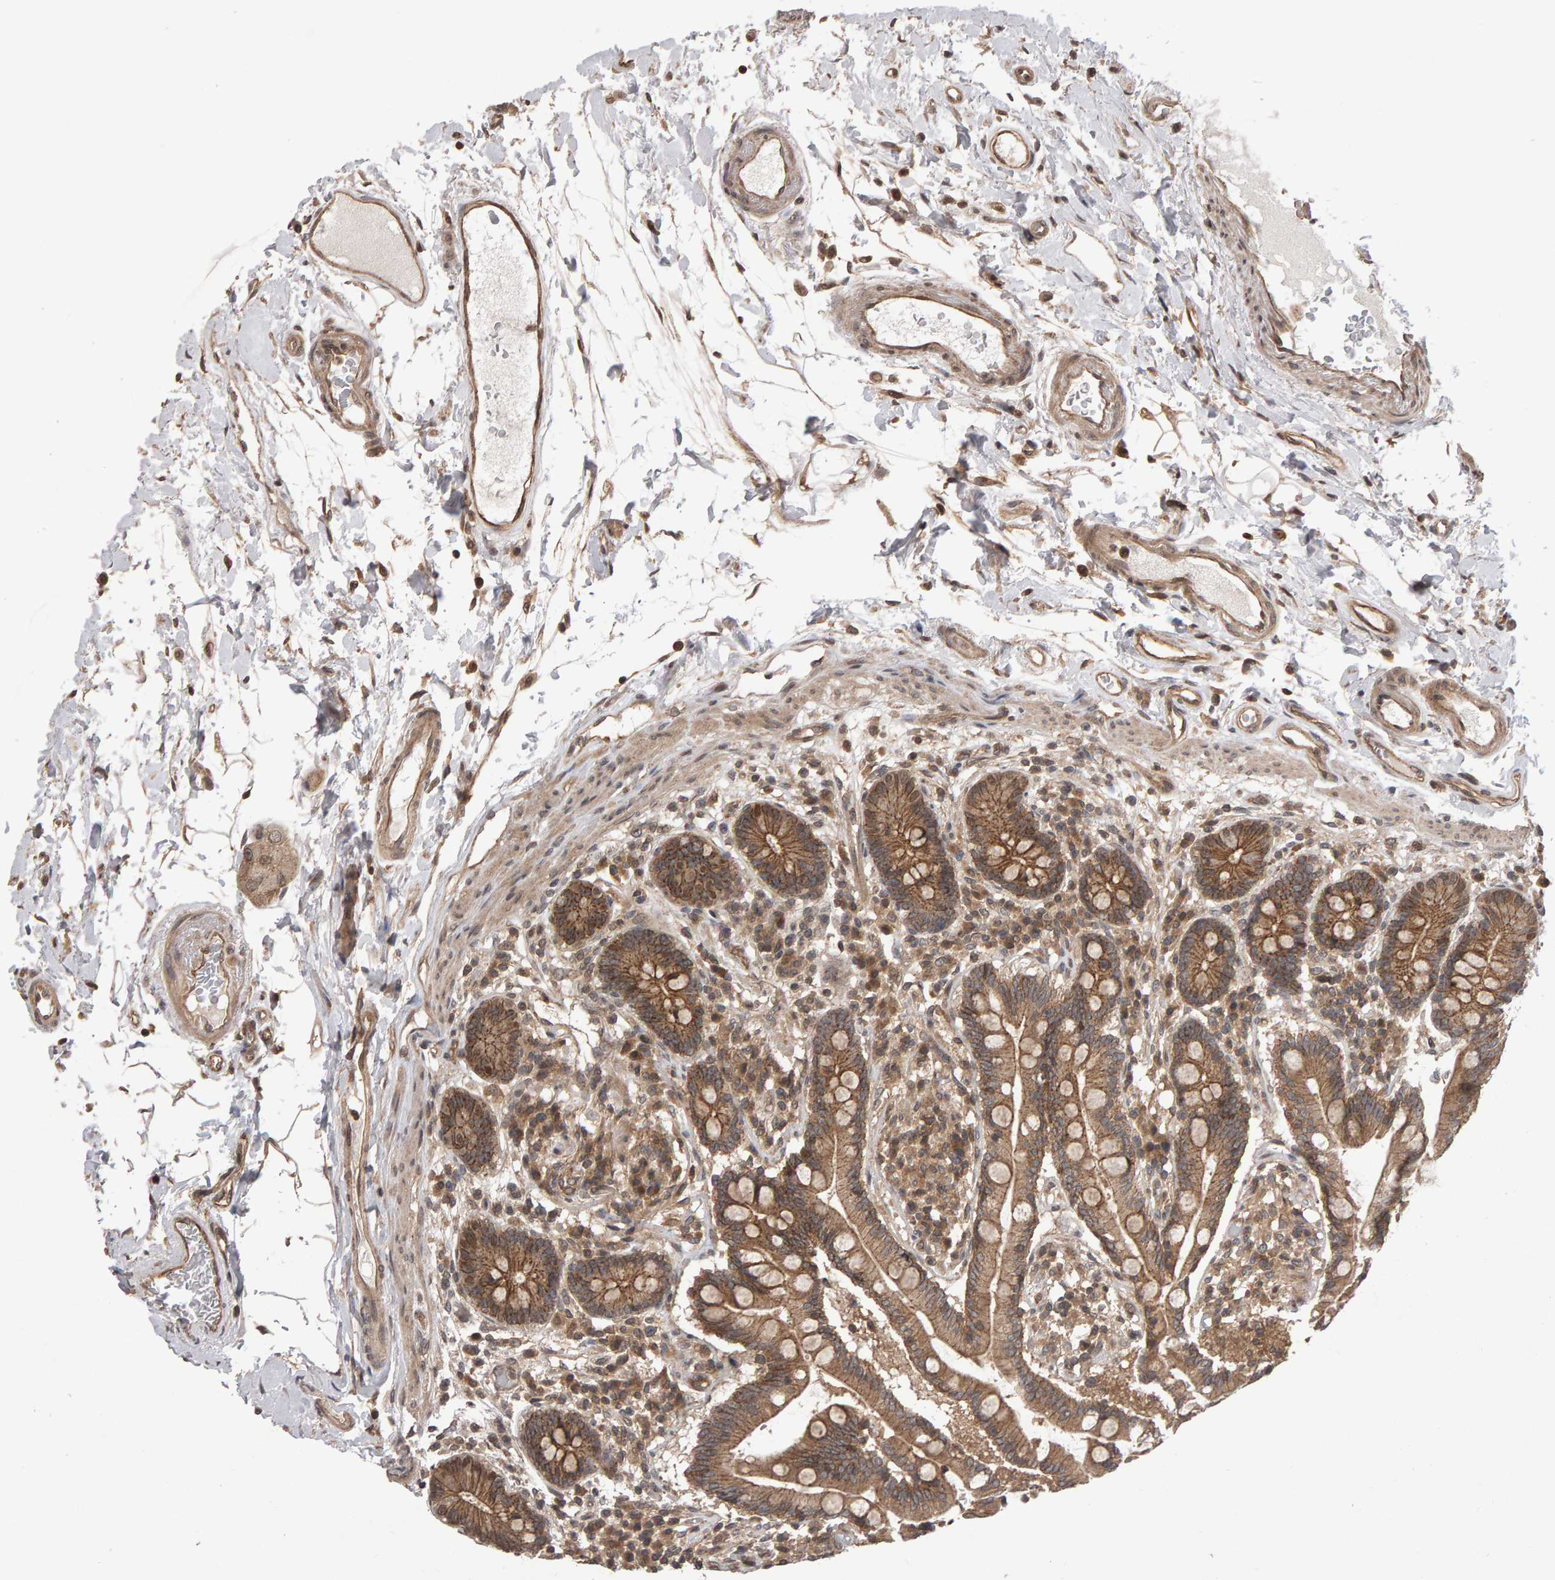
{"staining": {"intensity": "moderate", "quantity": ">75%", "location": "cytoplasmic/membranous"}, "tissue": "colon", "cell_type": "Endothelial cells", "image_type": "normal", "snomed": [{"axis": "morphology", "description": "Normal tissue, NOS"}, {"axis": "topography", "description": "Colon"}], "caption": "The histopathology image exhibits immunohistochemical staining of unremarkable colon. There is moderate cytoplasmic/membranous staining is appreciated in approximately >75% of endothelial cells.", "gene": "SCRIB", "patient": {"sex": "male", "age": 73}}